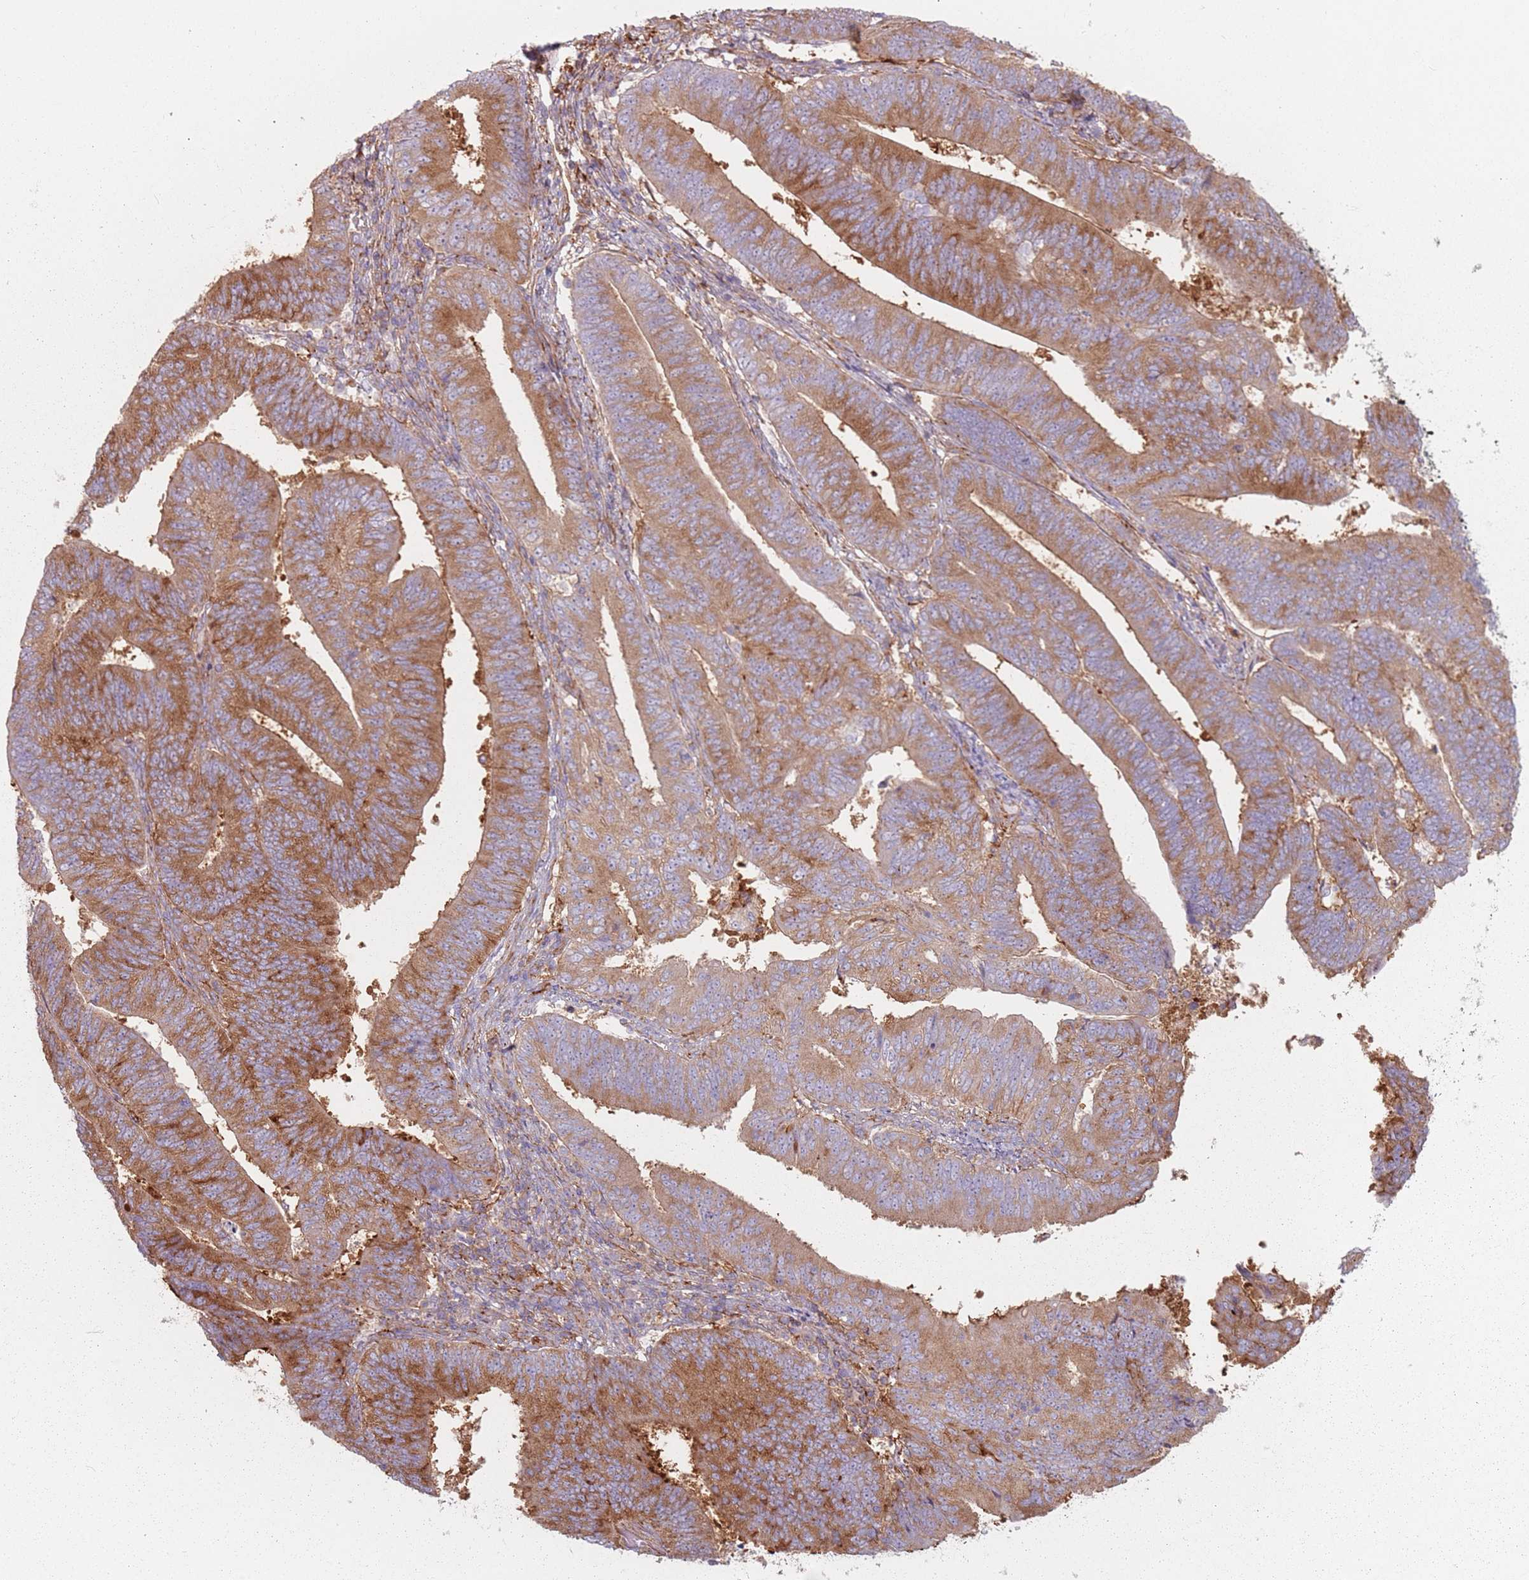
{"staining": {"intensity": "moderate", "quantity": ">75%", "location": "cytoplasmic/membranous"}, "tissue": "endometrial cancer", "cell_type": "Tumor cells", "image_type": "cancer", "snomed": [{"axis": "morphology", "description": "Adenocarcinoma, NOS"}, {"axis": "topography", "description": "Endometrium"}], "caption": "Human endometrial adenocarcinoma stained for a protein (brown) shows moderate cytoplasmic/membranous positive positivity in approximately >75% of tumor cells.", "gene": "TPD52L2", "patient": {"sex": "female", "age": 70}}